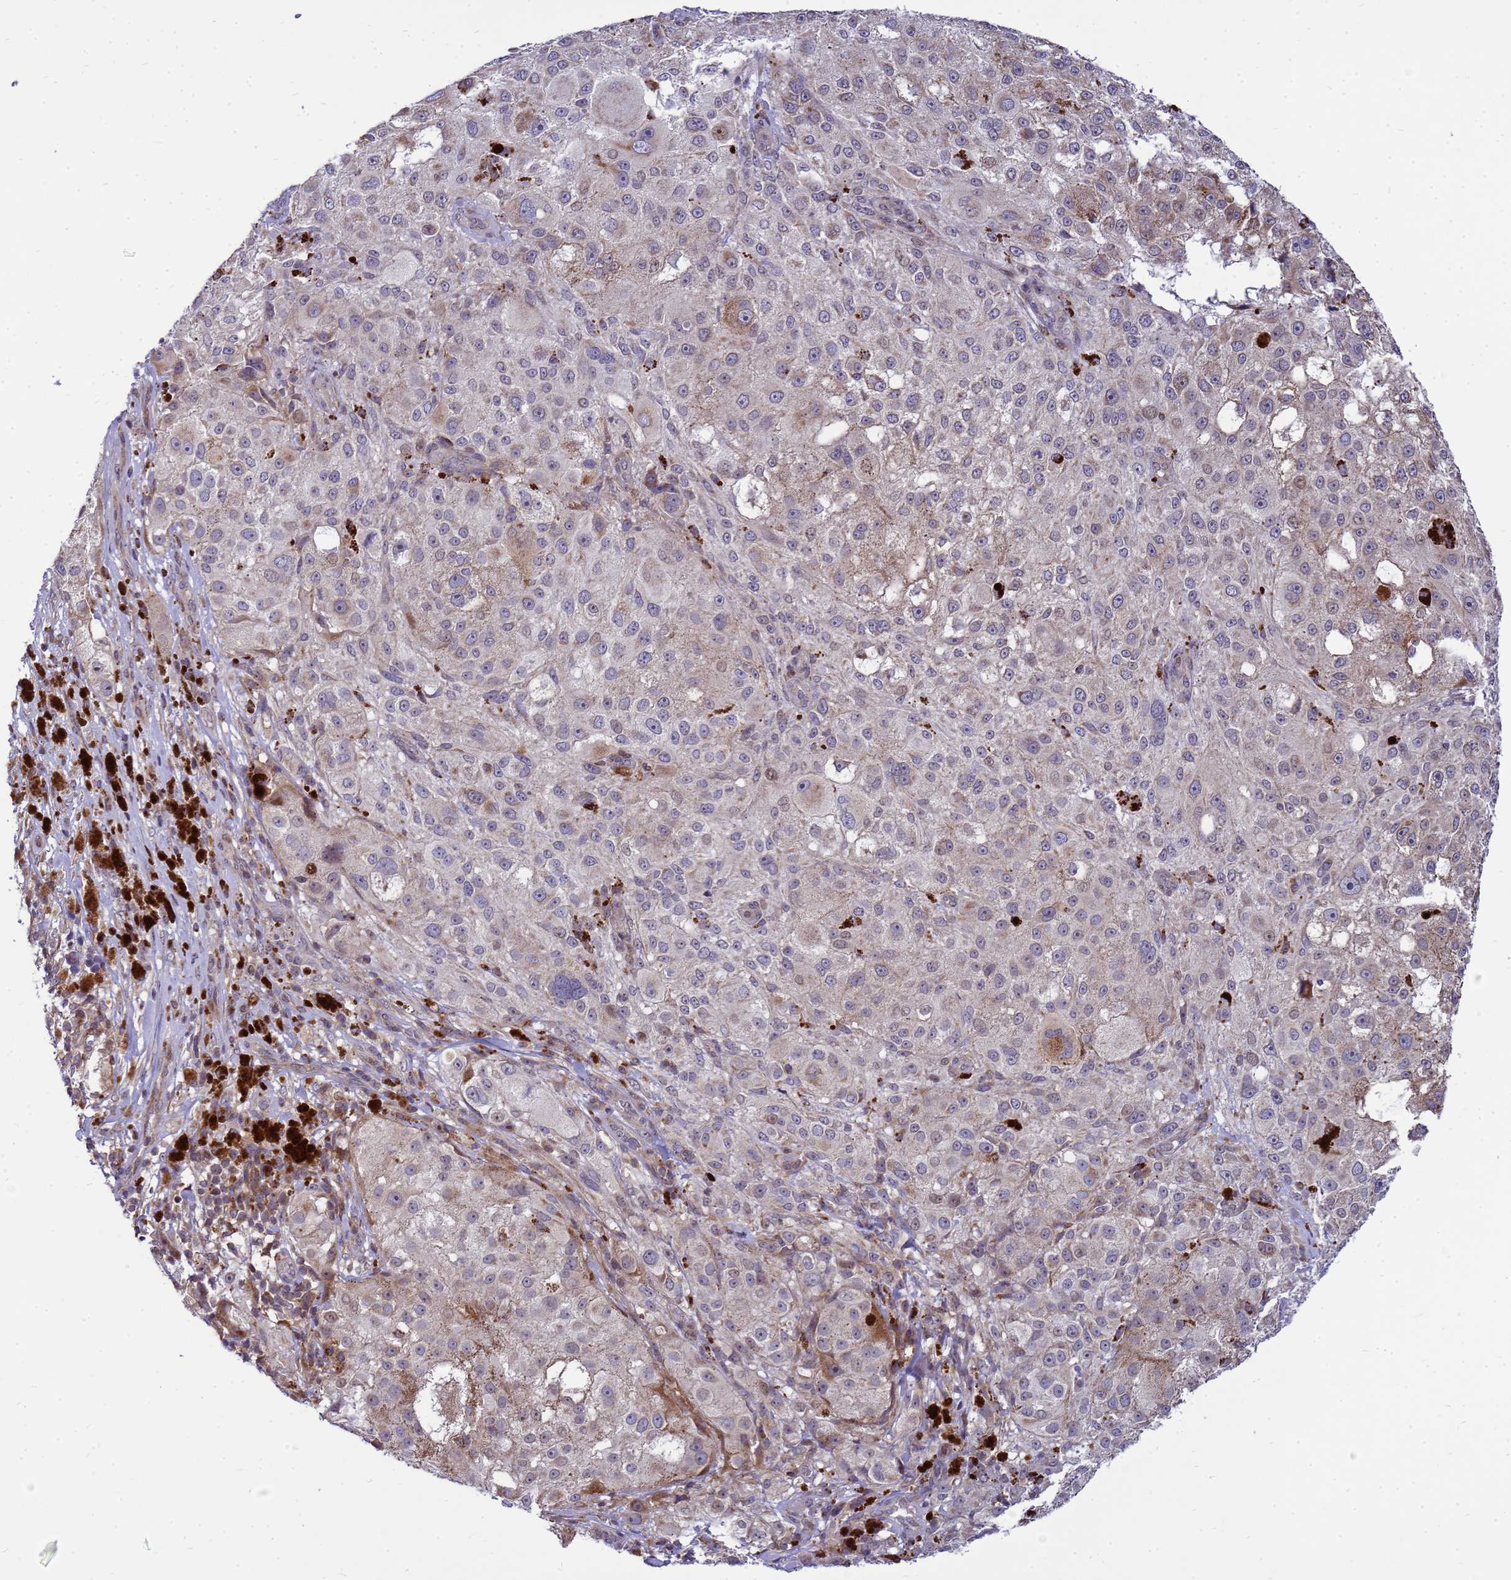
{"staining": {"intensity": "moderate", "quantity": "<25%", "location": "cytoplasmic/membranous"}, "tissue": "melanoma", "cell_type": "Tumor cells", "image_type": "cancer", "snomed": [{"axis": "morphology", "description": "Necrosis, NOS"}, {"axis": "morphology", "description": "Malignant melanoma, NOS"}, {"axis": "topography", "description": "Skin"}], "caption": "Immunohistochemistry of malignant melanoma shows low levels of moderate cytoplasmic/membranous expression in about <25% of tumor cells.", "gene": "C12orf43", "patient": {"sex": "female", "age": 87}}